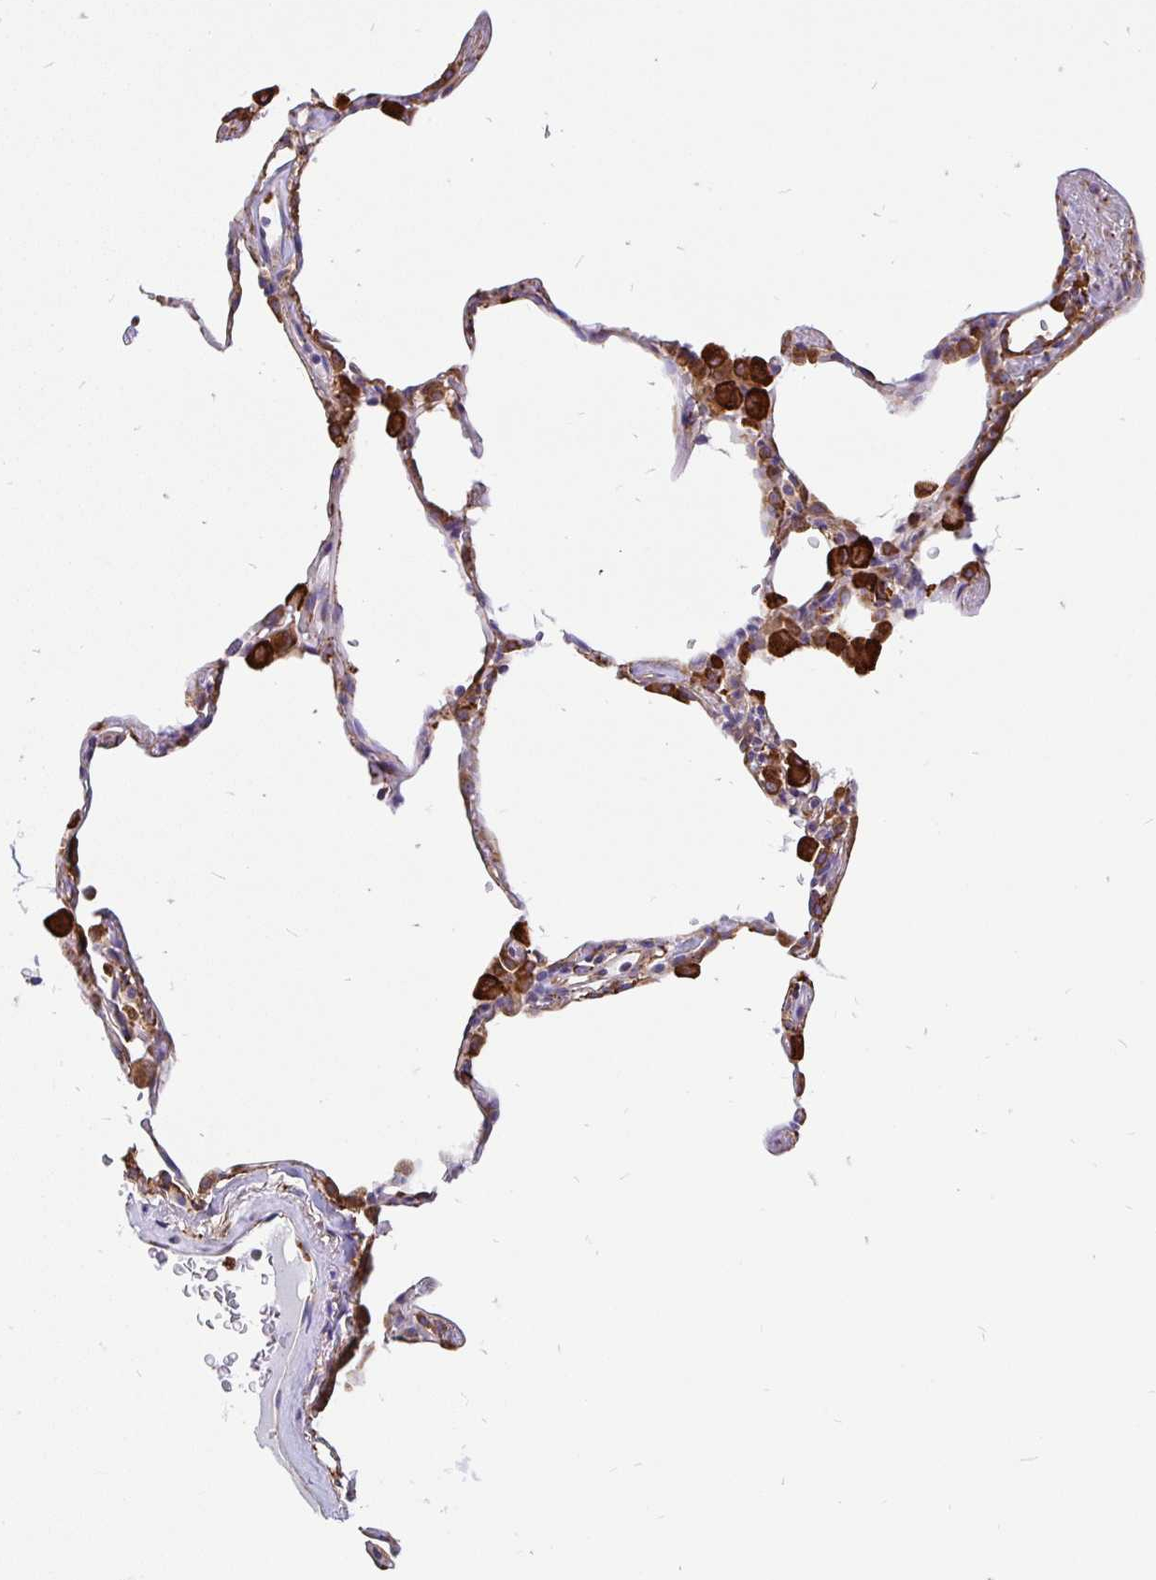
{"staining": {"intensity": "strong", "quantity": "<25%", "location": "cytoplasmic/membranous"}, "tissue": "lung", "cell_type": "Alveolar cells", "image_type": "normal", "snomed": [{"axis": "morphology", "description": "Normal tissue, NOS"}, {"axis": "topography", "description": "Lung"}], "caption": "Lung stained with DAB (3,3'-diaminobenzidine) immunohistochemistry (IHC) displays medium levels of strong cytoplasmic/membranous expression in approximately <25% of alveolar cells.", "gene": "EML5", "patient": {"sex": "female", "age": 57}}